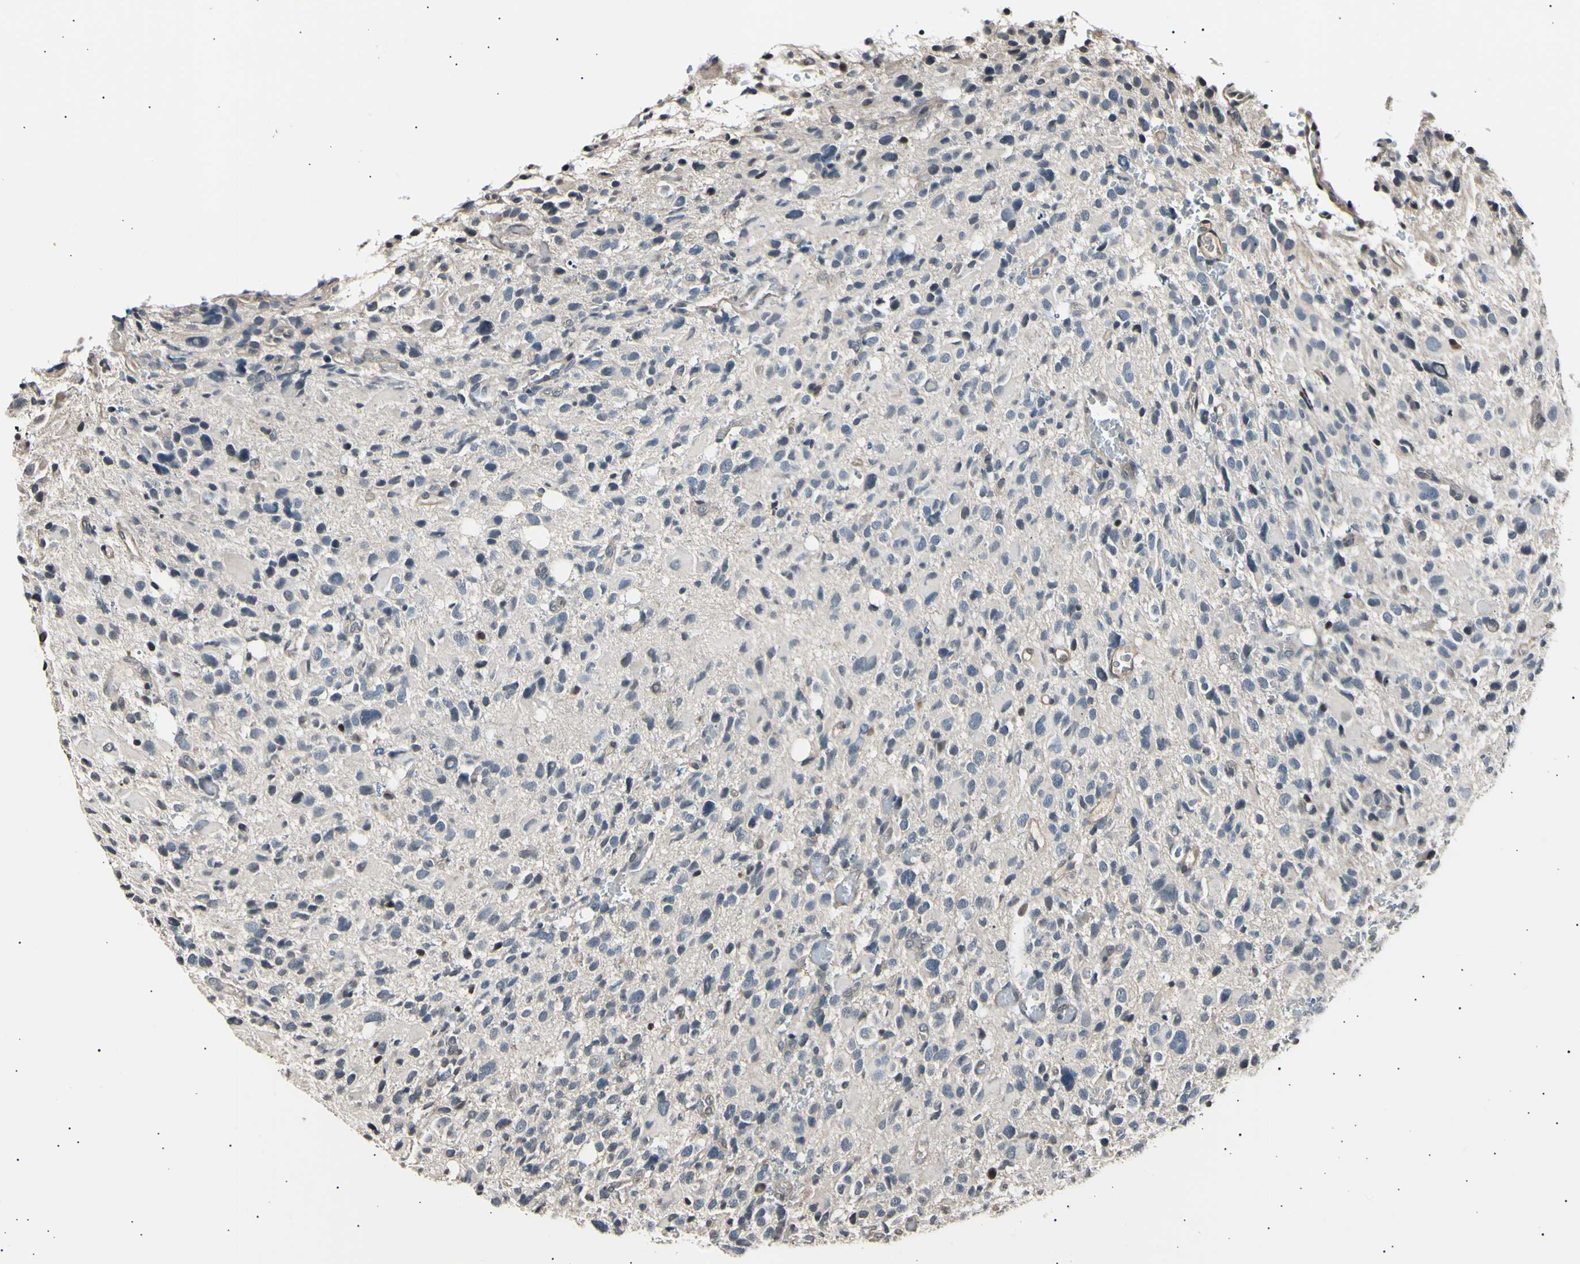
{"staining": {"intensity": "negative", "quantity": "none", "location": "none"}, "tissue": "glioma", "cell_type": "Tumor cells", "image_type": "cancer", "snomed": [{"axis": "morphology", "description": "Glioma, malignant, High grade"}, {"axis": "topography", "description": "Brain"}], "caption": "Immunohistochemistry histopathology image of human malignant glioma (high-grade) stained for a protein (brown), which displays no staining in tumor cells.", "gene": "AK1", "patient": {"sex": "male", "age": 48}}